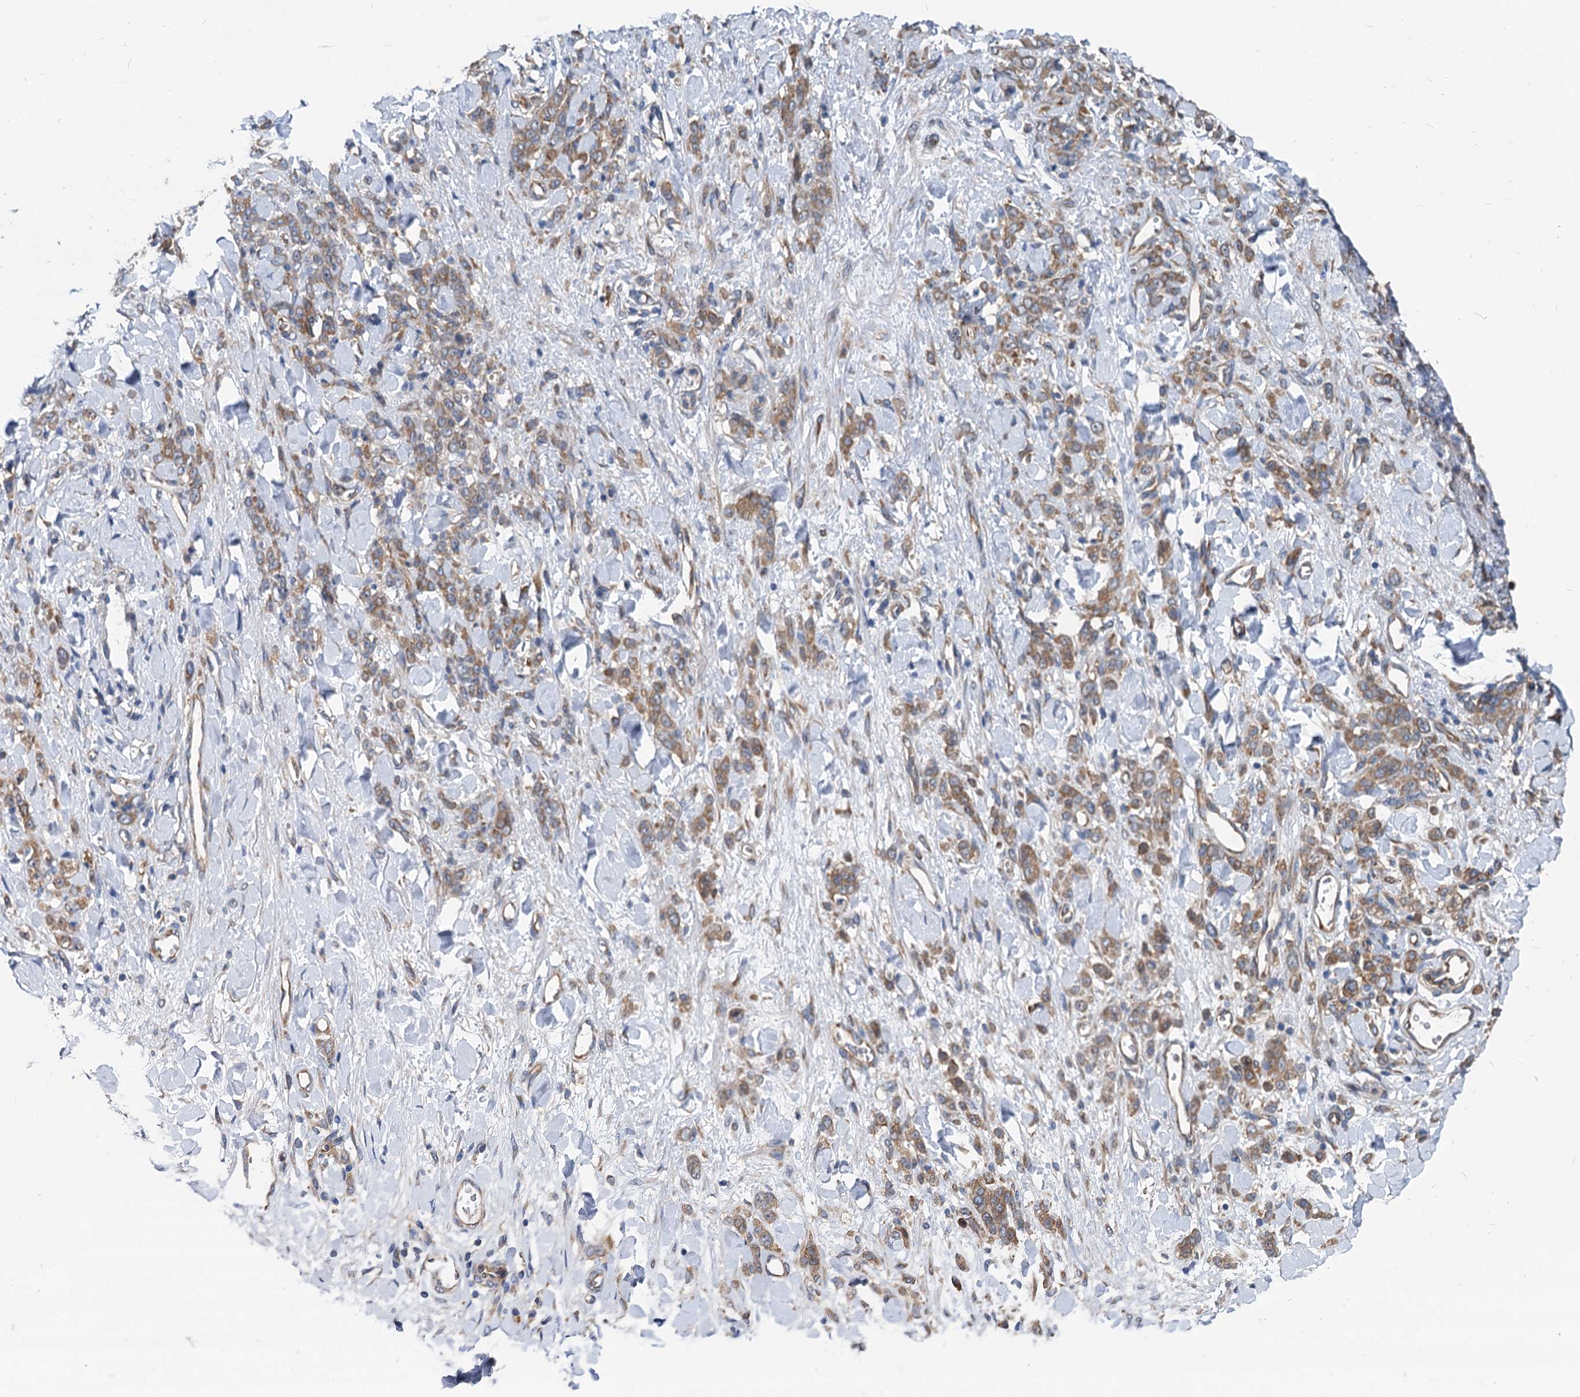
{"staining": {"intensity": "moderate", "quantity": ">75%", "location": "cytoplasmic/membranous"}, "tissue": "stomach cancer", "cell_type": "Tumor cells", "image_type": "cancer", "snomed": [{"axis": "morphology", "description": "Normal tissue, NOS"}, {"axis": "morphology", "description": "Adenocarcinoma, NOS"}, {"axis": "topography", "description": "Stomach"}], "caption": "This photomicrograph exhibits stomach cancer stained with immunohistochemistry (IHC) to label a protein in brown. The cytoplasmic/membranous of tumor cells show moderate positivity for the protein. Nuclei are counter-stained blue.", "gene": "EIF2B2", "patient": {"sex": "male", "age": 82}}